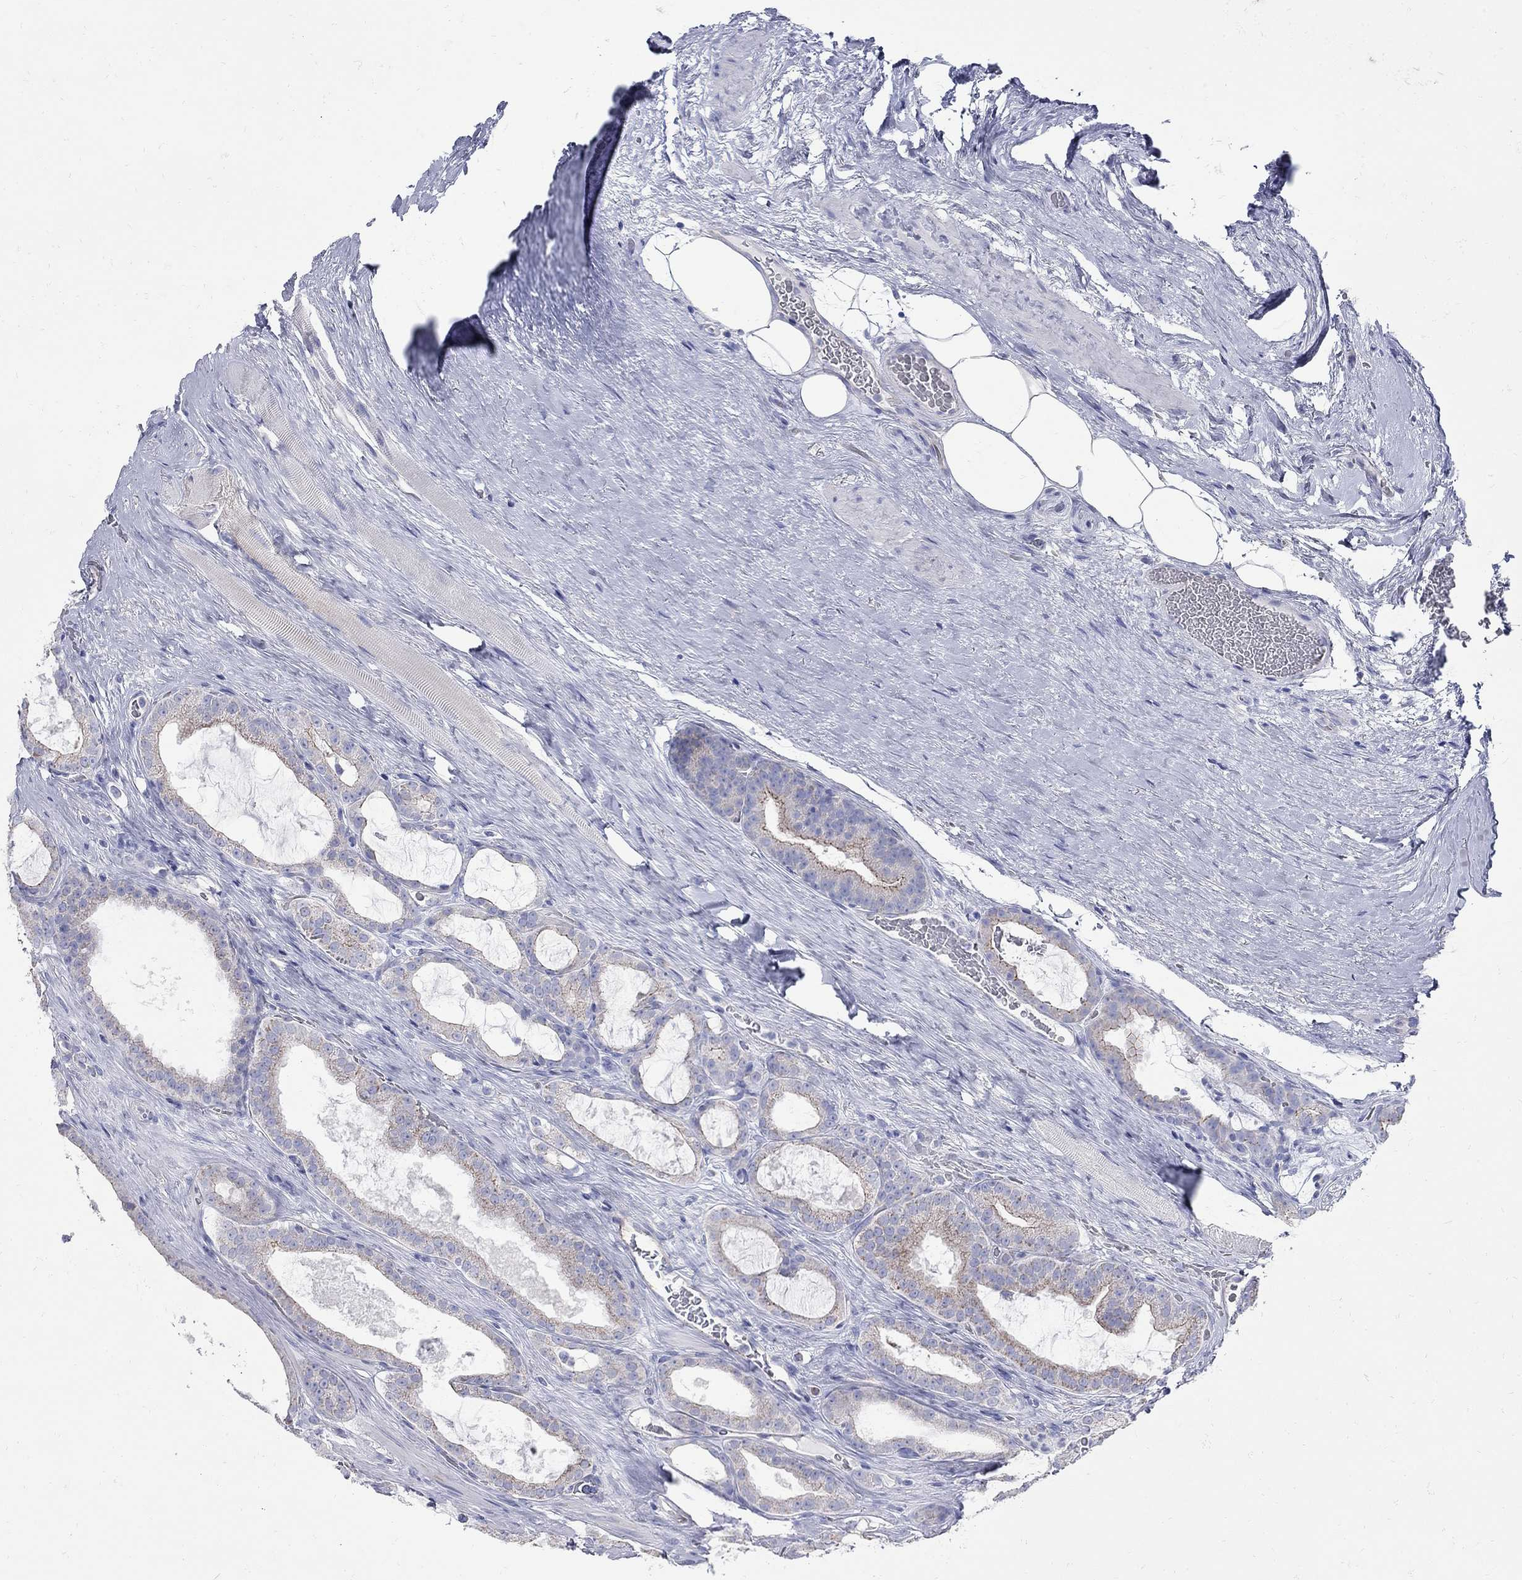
{"staining": {"intensity": "weak", "quantity": "25%-75%", "location": "cytoplasmic/membranous"}, "tissue": "prostate cancer", "cell_type": "Tumor cells", "image_type": "cancer", "snomed": [{"axis": "morphology", "description": "Adenocarcinoma, NOS"}, {"axis": "topography", "description": "Prostate"}], "caption": "A histopathology image of human prostate cancer stained for a protein reveals weak cytoplasmic/membranous brown staining in tumor cells.", "gene": "PDZD3", "patient": {"sex": "male", "age": 67}}